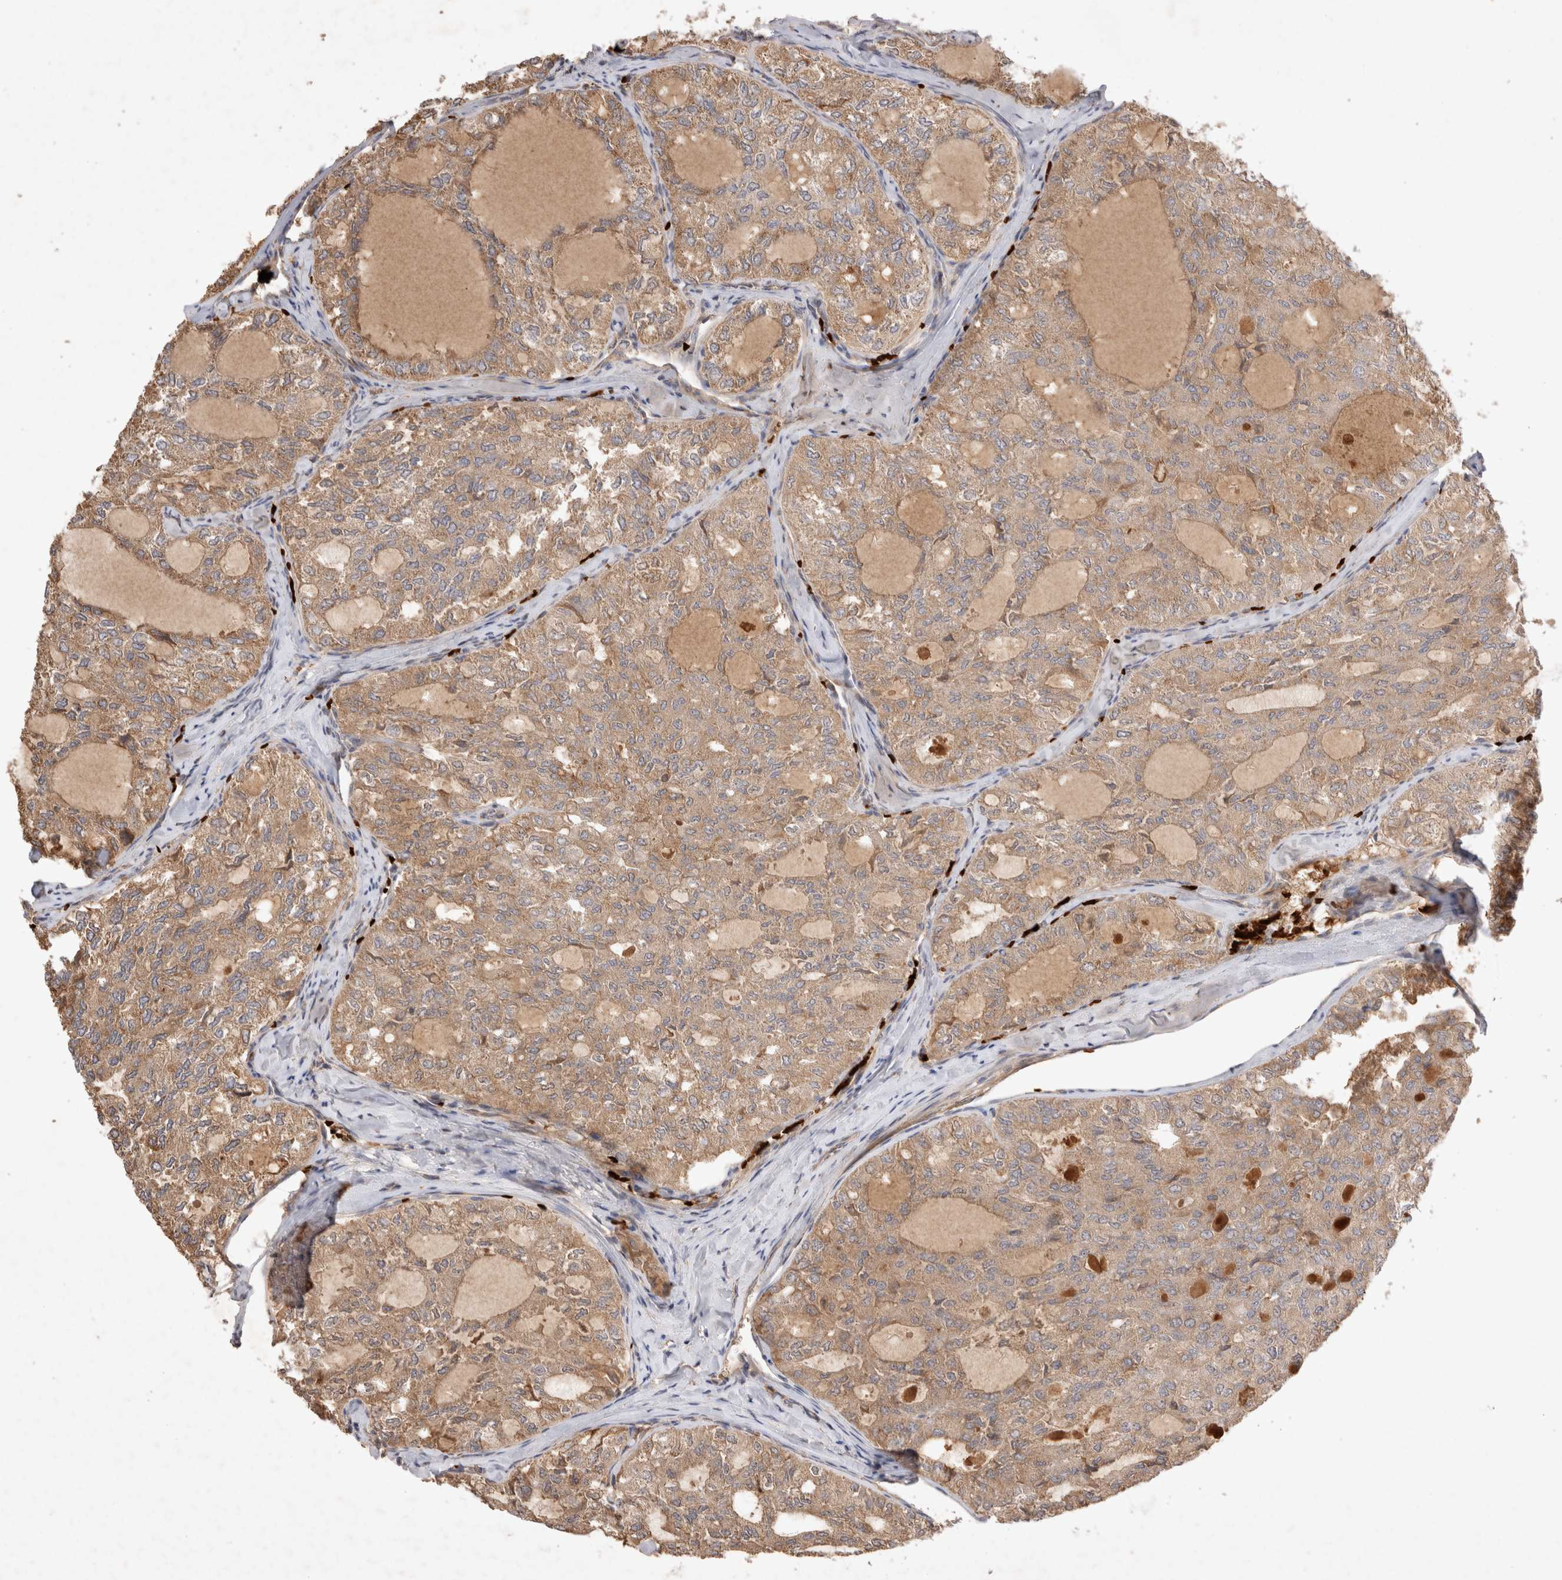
{"staining": {"intensity": "moderate", "quantity": ">75%", "location": "cytoplasmic/membranous"}, "tissue": "thyroid cancer", "cell_type": "Tumor cells", "image_type": "cancer", "snomed": [{"axis": "morphology", "description": "Follicular adenoma carcinoma, NOS"}, {"axis": "topography", "description": "Thyroid gland"}], "caption": "Thyroid follicular adenoma carcinoma was stained to show a protein in brown. There is medium levels of moderate cytoplasmic/membranous expression in approximately >75% of tumor cells.", "gene": "FAM221A", "patient": {"sex": "male", "age": 75}}